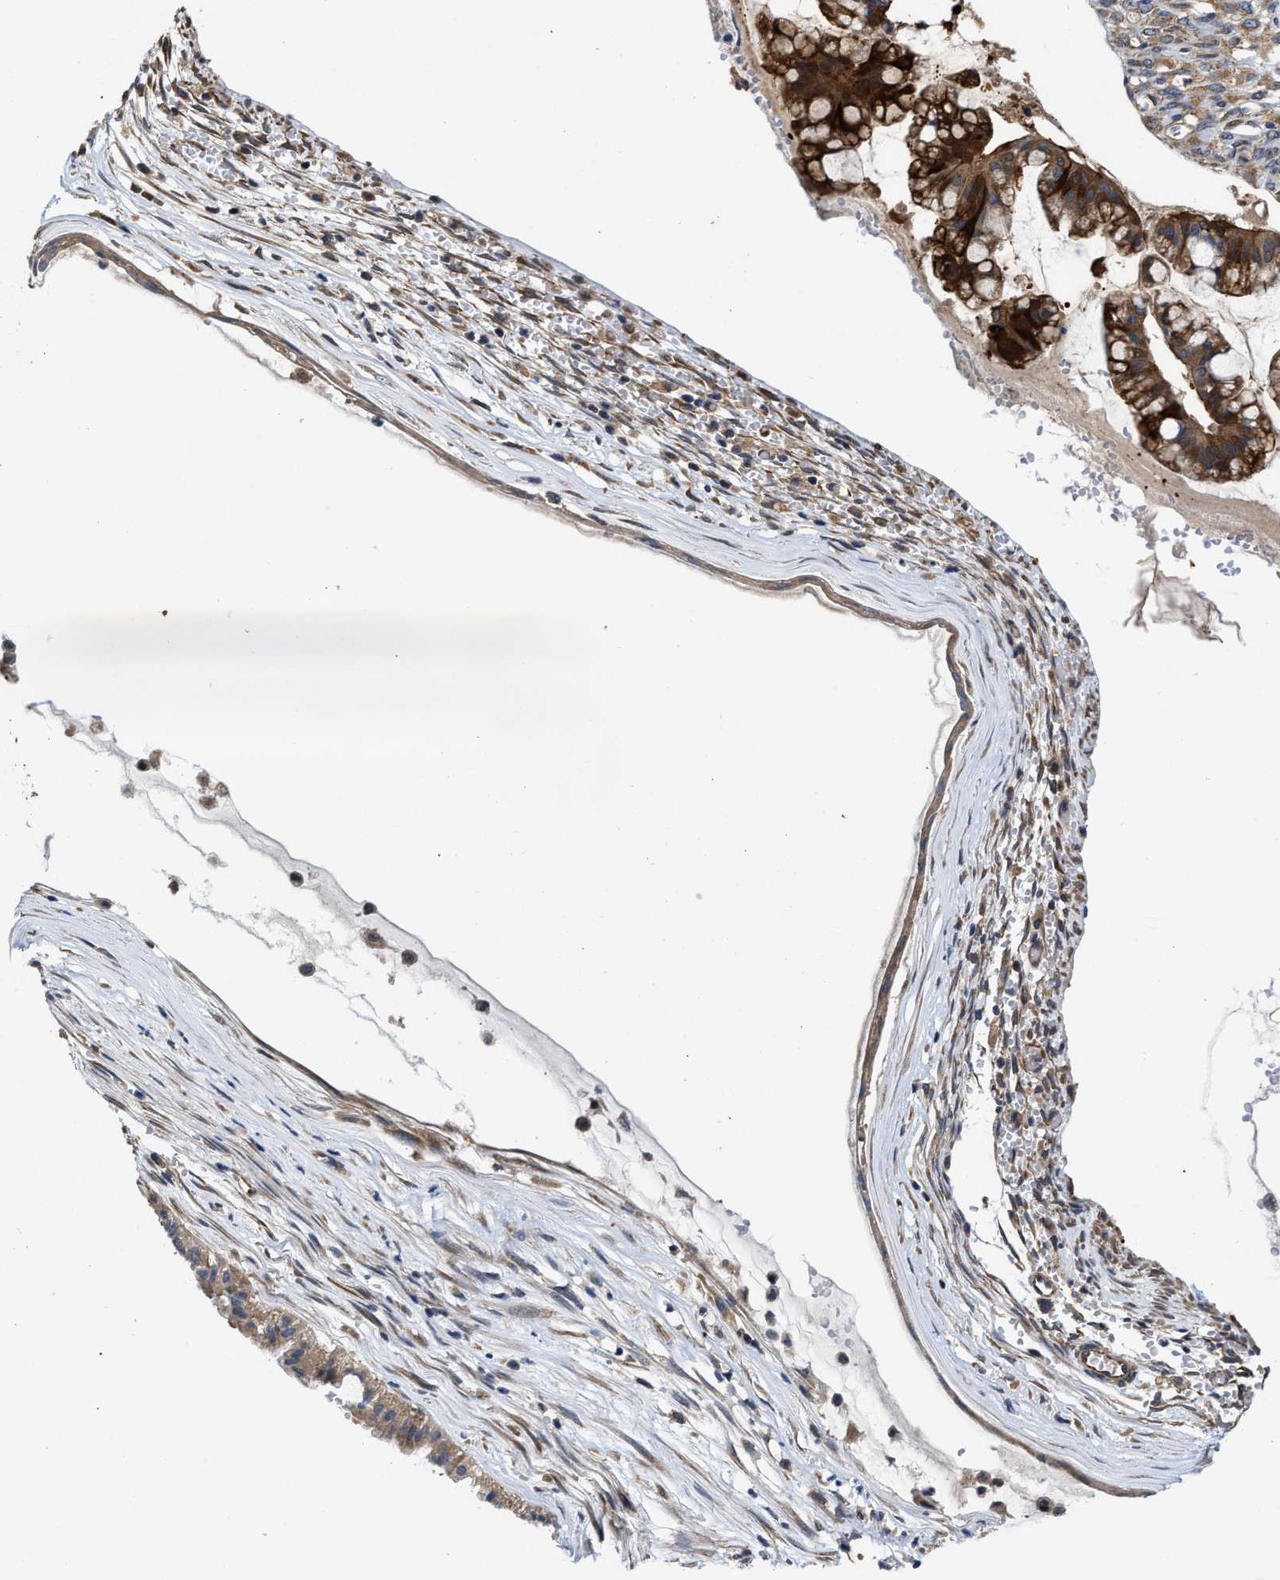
{"staining": {"intensity": "strong", "quantity": "25%-75%", "location": "cytoplasmic/membranous"}, "tissue": "ovarian cancer", "cell_type": "Tumor cells", "image_type": "cancer", "snomed": [{"axis": "morphology", "description": "Cystadenocarcinoma, mucinous, NOS"}, {"axis": "topography", "description": "Ovary"}], "caption": "Tumor cells demonstrate high levels of strong cytoplasmic/membranous expression in approximately 25%-75% of cells in human mucinous cystadenocarcinoma (ovarian).", "gene": "TRAF6", "patient": {"sex": "female", "age": 73}}